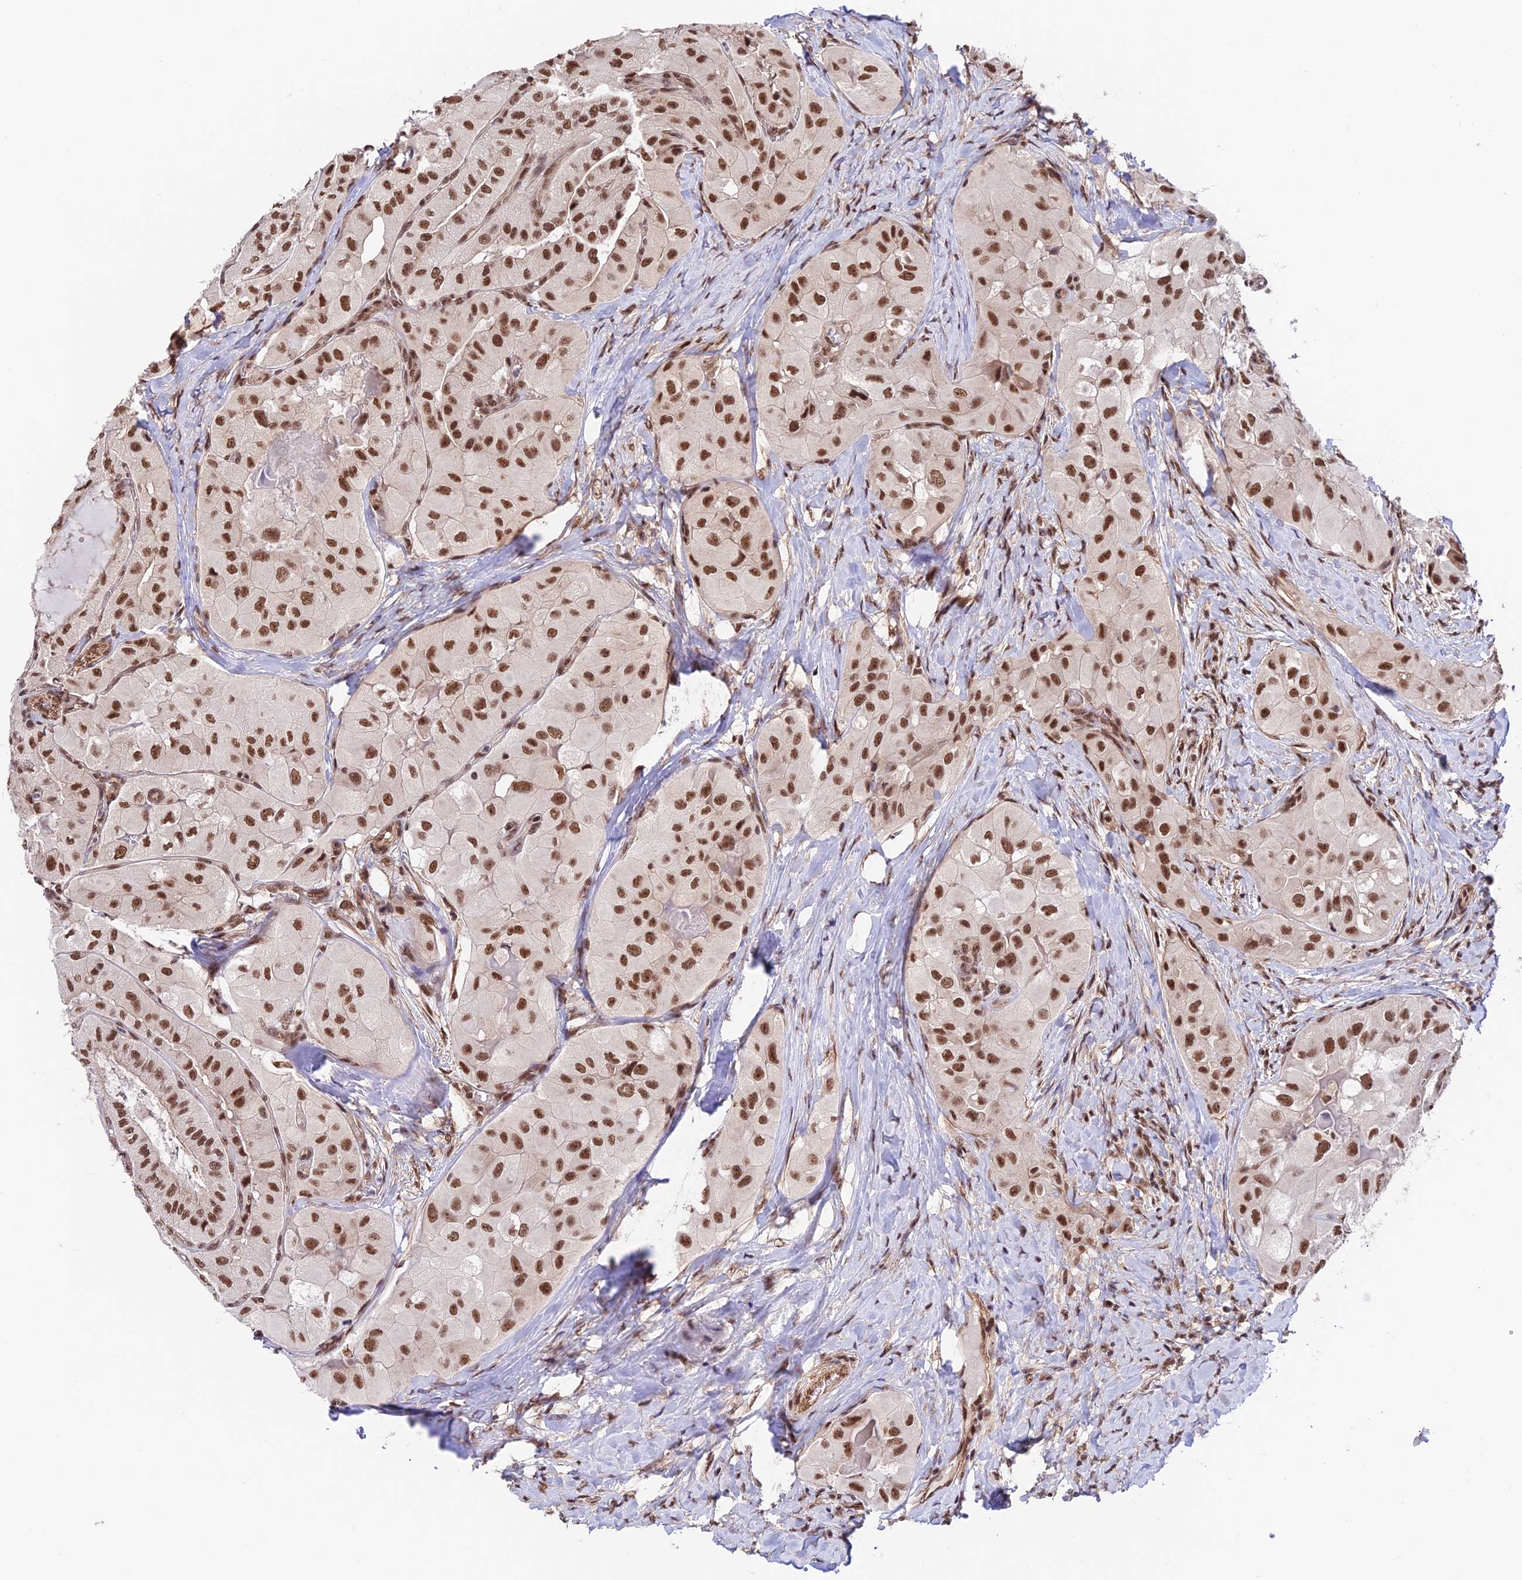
{"staining": {"intensity": "strong", "quantity": ">75%", "location": "nuclear"}, "tissue": "thyroid cancer", "cell_type": "Tumor cells", "image_type": "cancer", "snomed": [{"axis": "morphology", "description": "Normal tissue, NOS"}, {"axis": "morphology", "description": "Papillary adenocarcinoma, NOS"}, {"axis": "topography", "description": "Thyroid gland"}], "caption": "Immunohistochemical staining of human thyroid cancer (papillary adenocarcinoma) displays high levels of strong nuclear protein positivity in about >75% of tumor cells.", "gene": "RBM42", "patient": {"sex": "female", "age": 59}}